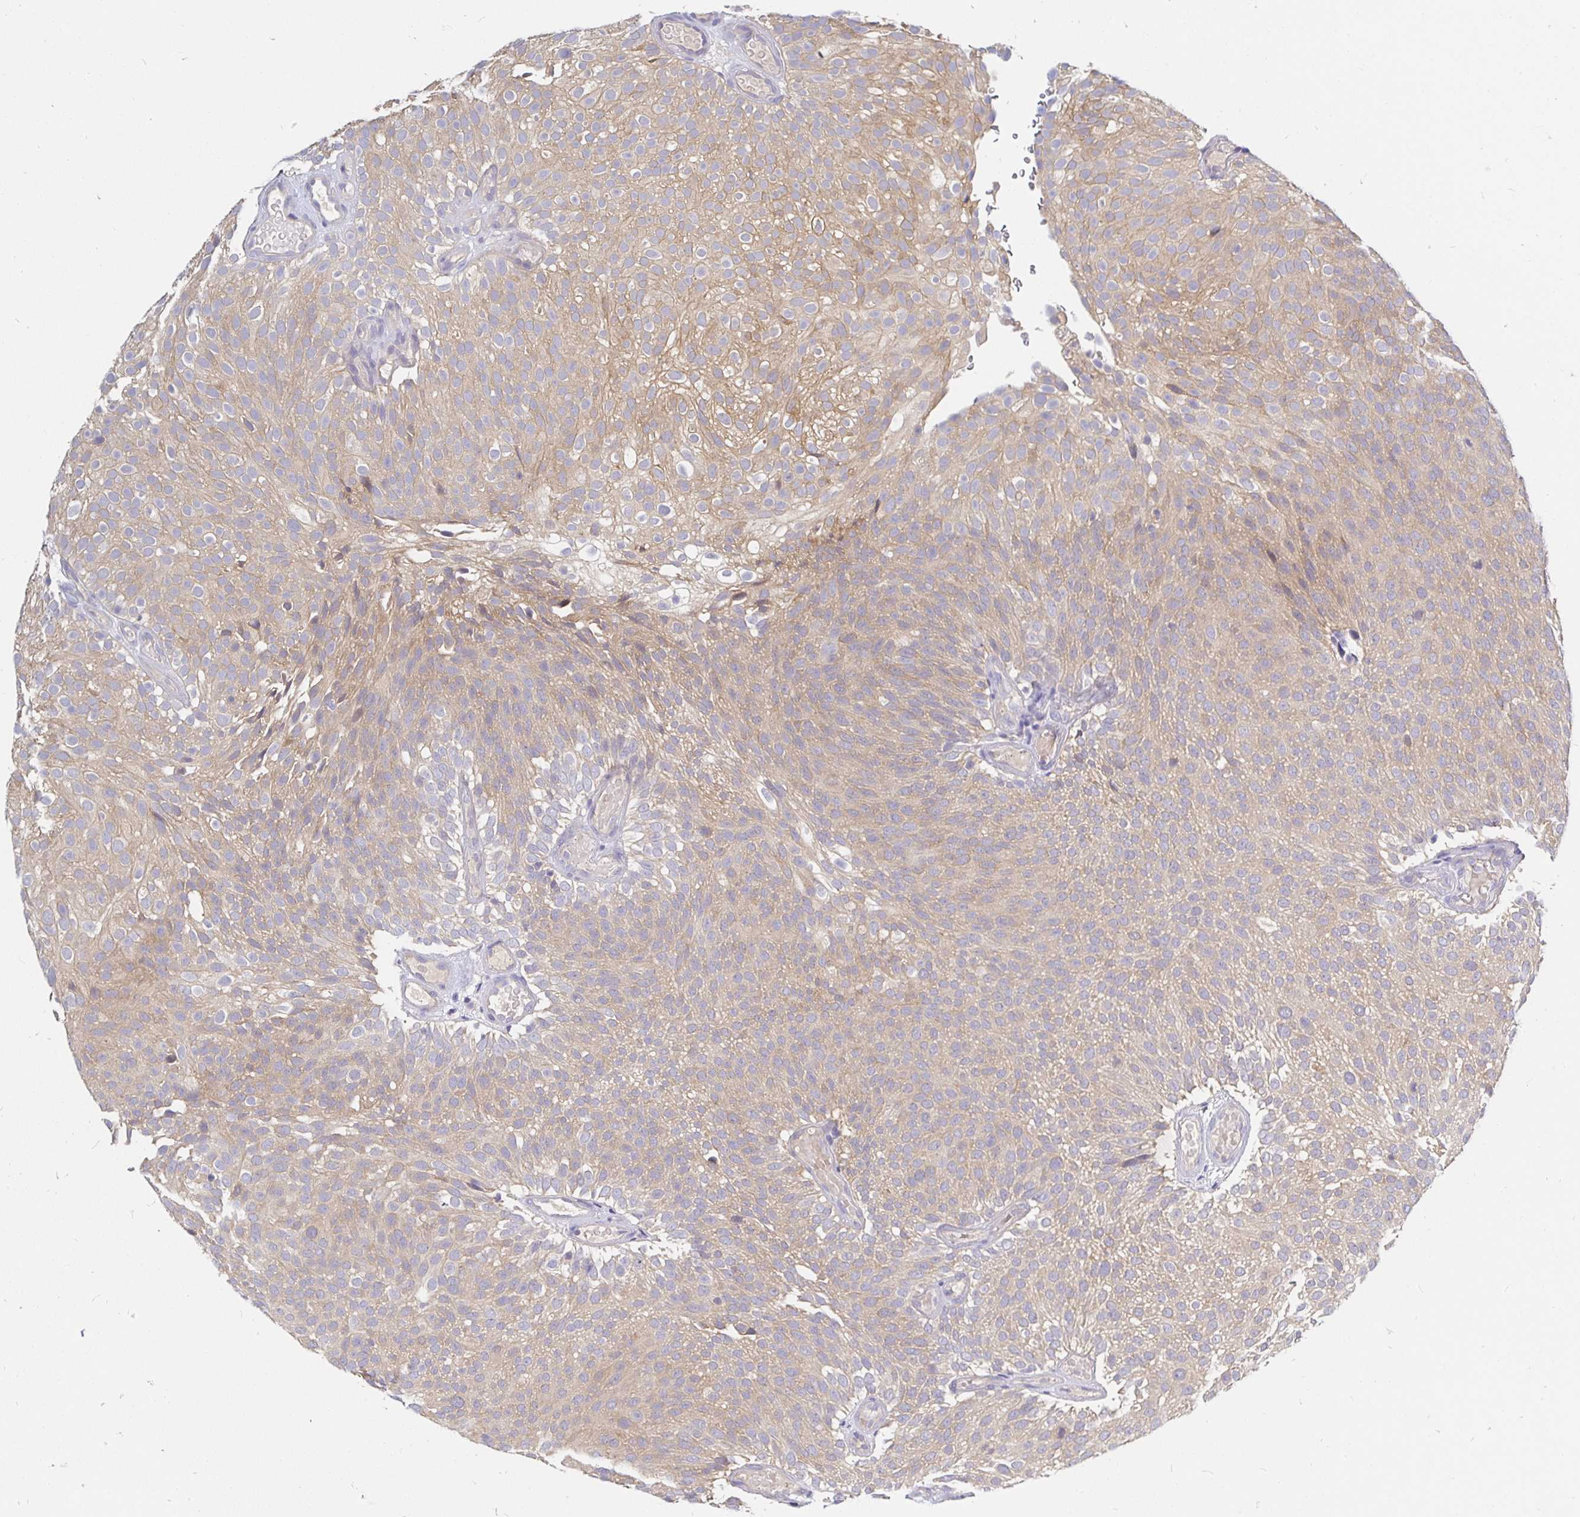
{"staining": {"intensity": "weak", "quantity": ">75%", "location": "cytoplasmic/membranous"}, "tissue": "urothelial cancer", "cell_type": "Tumor cells", "image_type": "cancer", "snomed": [{"axis": "morphology", "description": "Urothelial carcinoma, Low grade"}, {"axis": "topography", "description": "Urinary bladder"}], "caption": "Protein staining of urothelial cancer tissue demonstrates weak cytoplasmic/membranous staining in about >75% of tumor cells.", "gene": "KIF21A", "patient": {"sex": "male", "age": 78}}